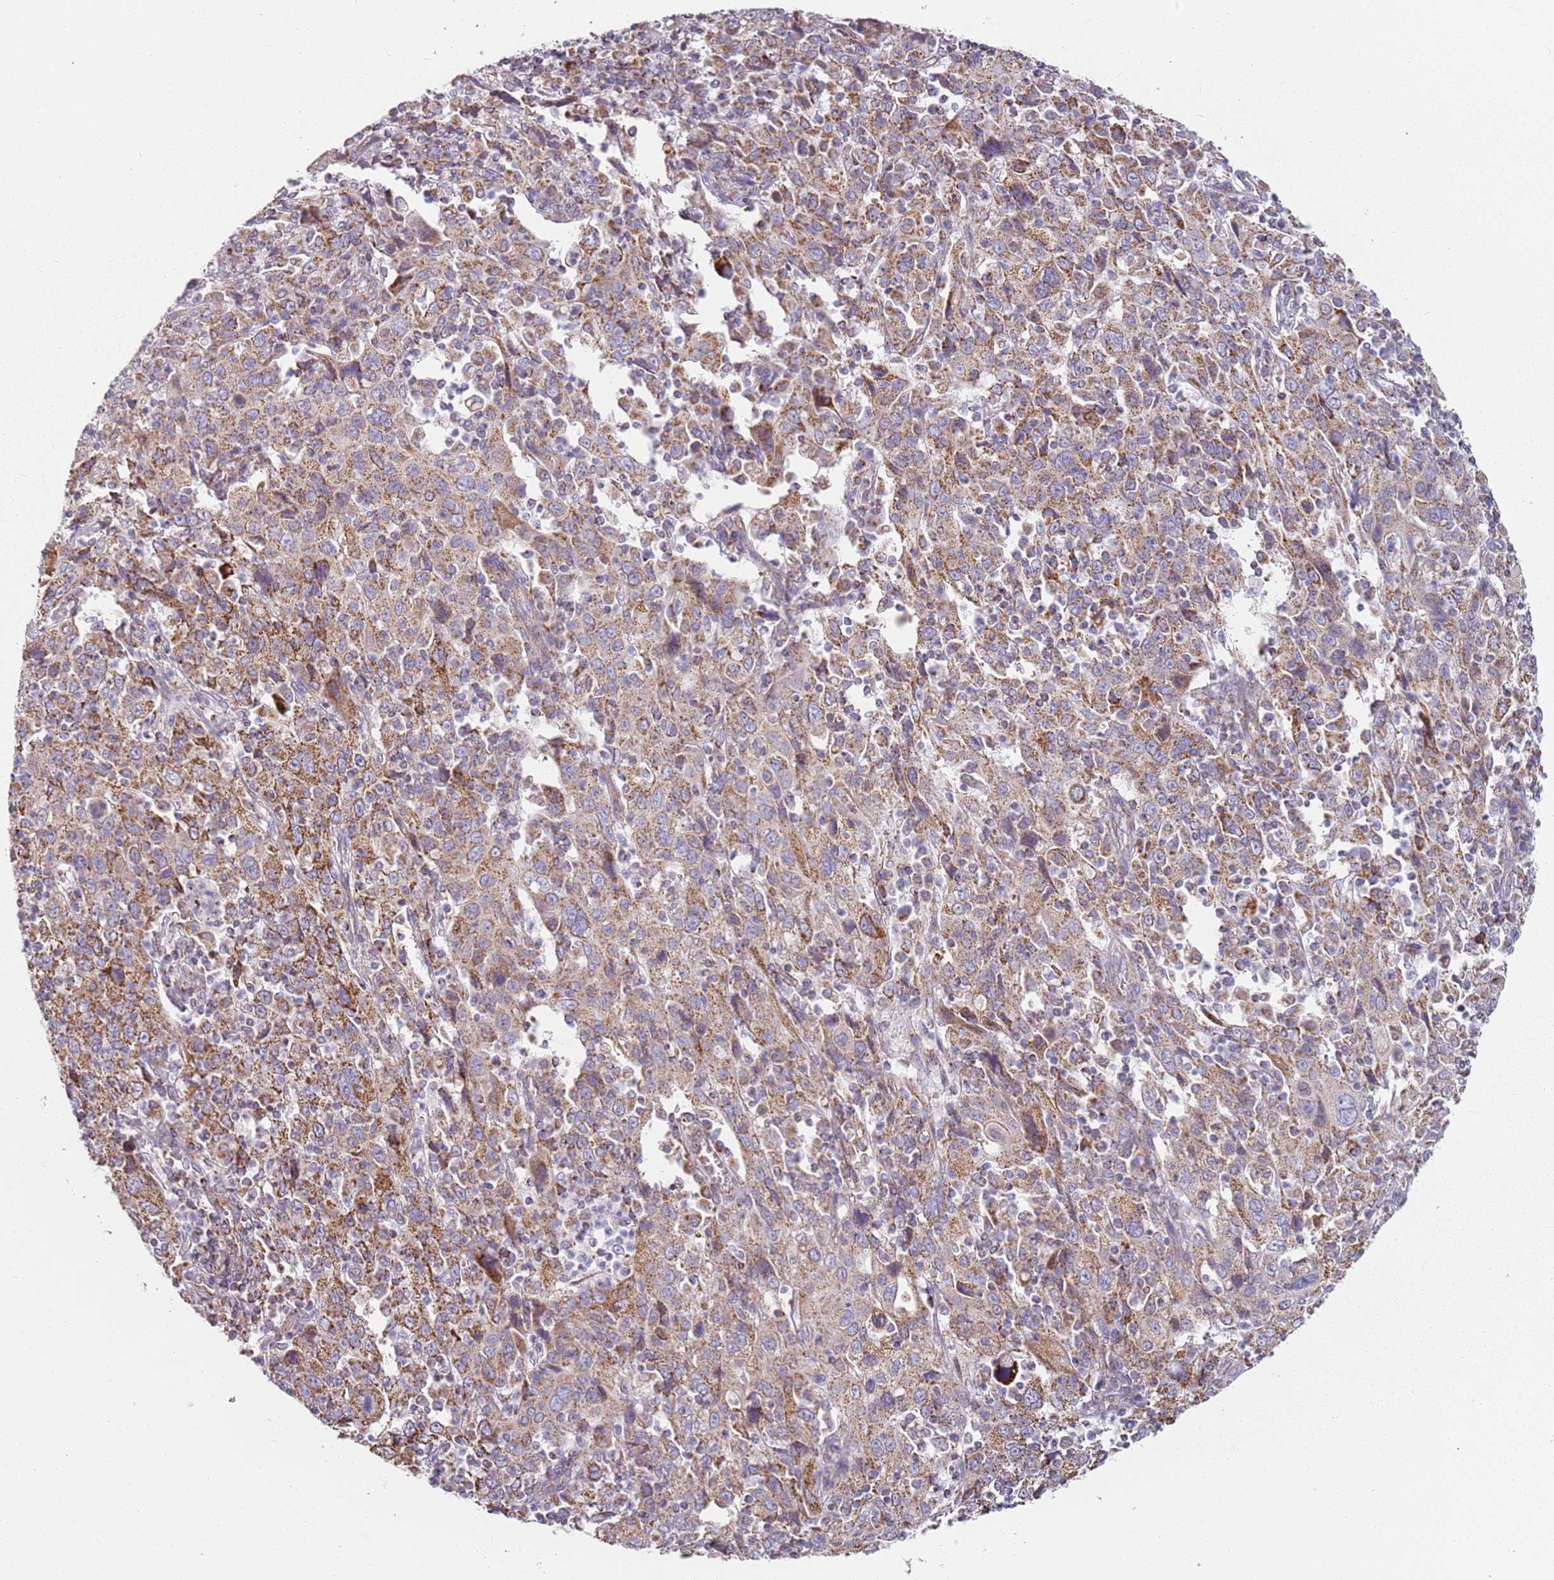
{"staining": {"intensity": "moderate", "quantity": ">75%", "location": "cytoplasmic/membranous"}, "tissue": "cervical cancer", "cell_type": "Tumor cells", "image_type": "cancer", "snomed": [{"axis": "morphology", "description": "Squamous cell carcinoma, NOS"}, {"axis": "topography", "description": "Cervix"}], "caption": "Tumor cells display medium levels of moderate cytoplasmic/membranous positivity in approximately >75% of cells in cervical squamous cell carcinoma. Using DAB (brown) and hematoxylin (blue) stains, captured at high magnification using brightfield microscopy.", "gene": "ALS2", "patient": {"sex": "female", "age": 46}}